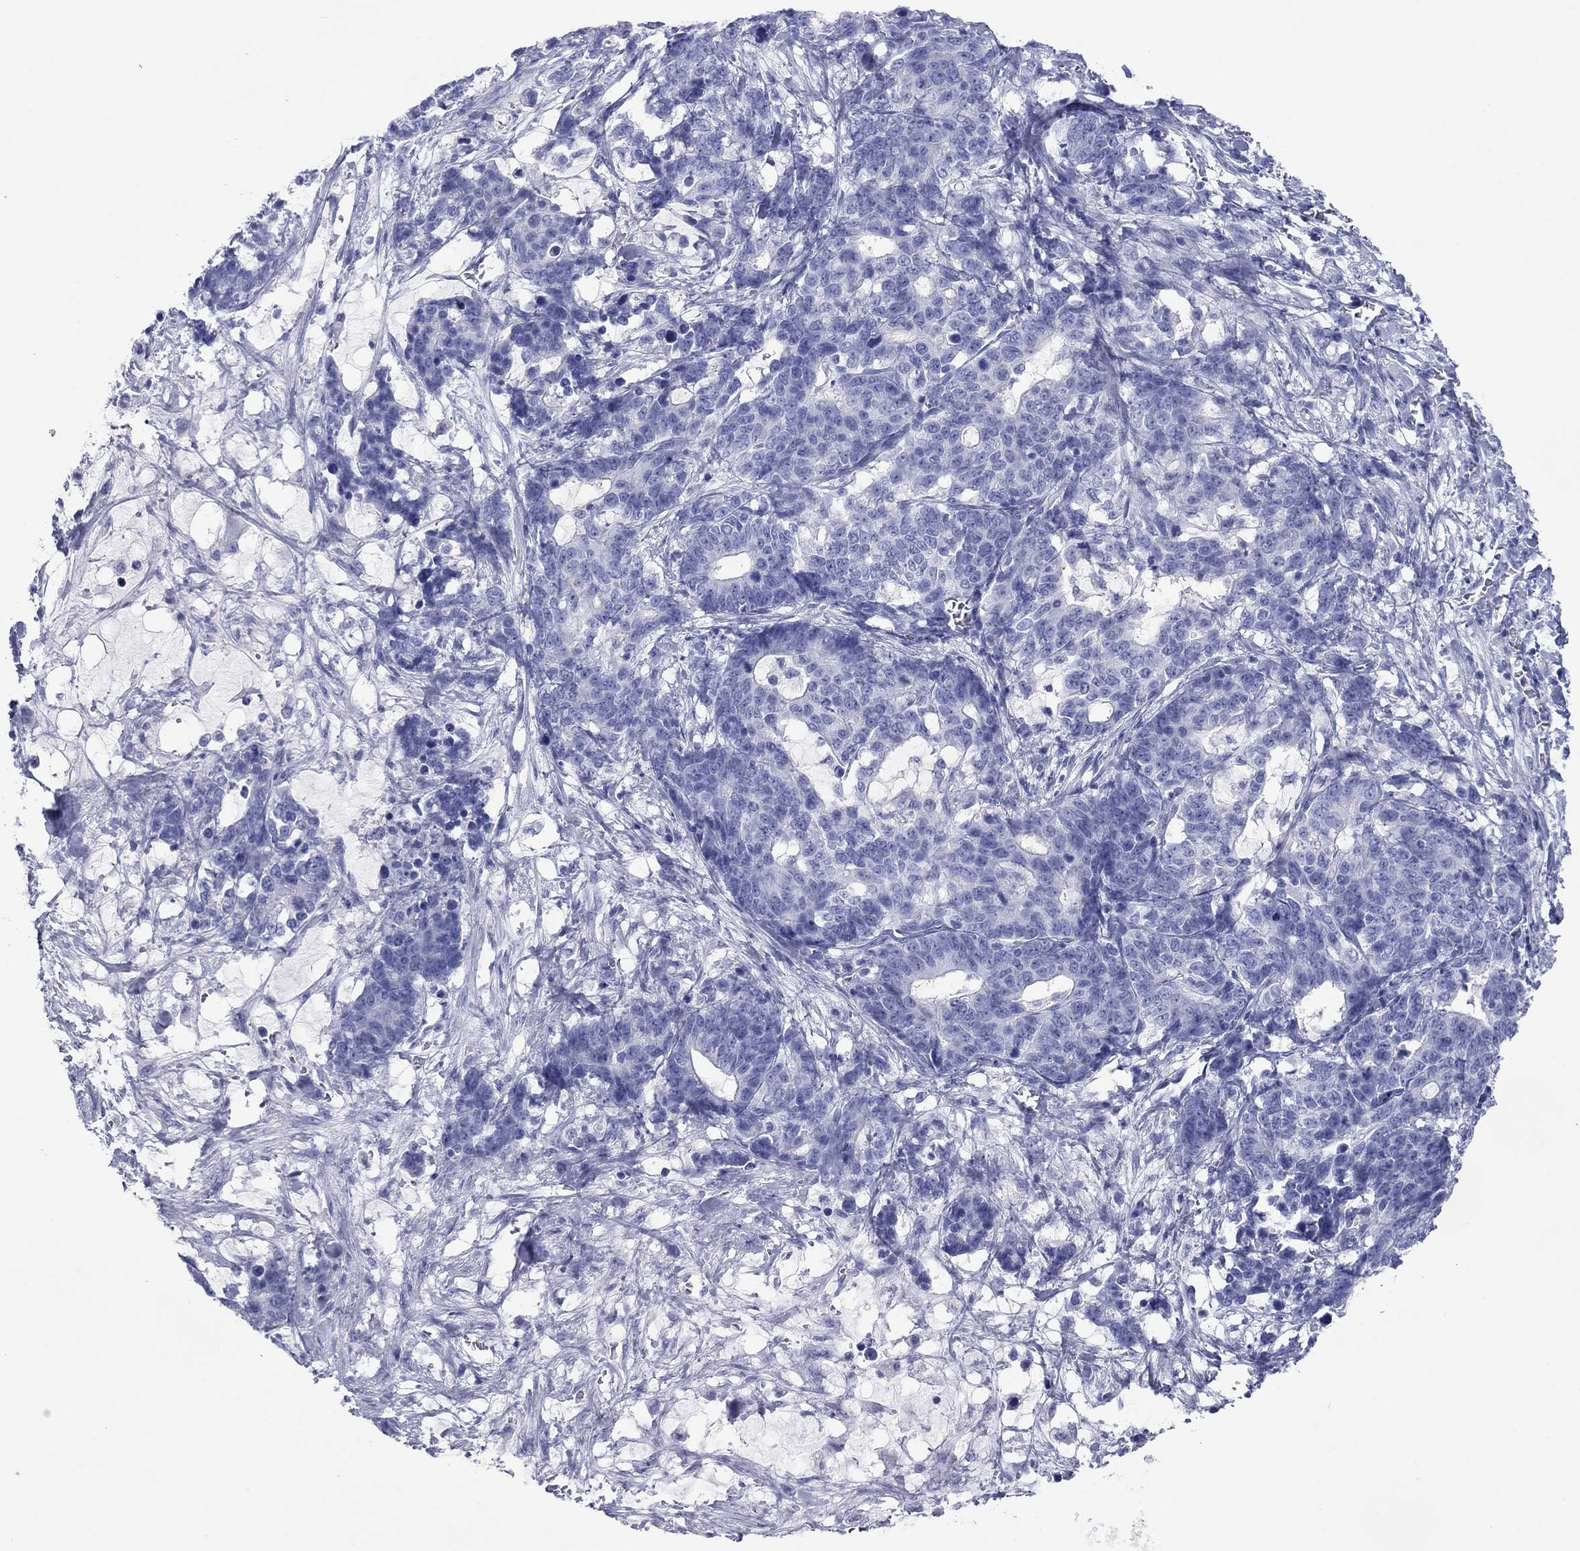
{"staining": {"intensity": "negative", "quantity": "none", "location": "none"}, "tissue": "stomach cancer", "cell_type": "Tumor cells", "image_type": "cancer", "snomed": [{"axis": "morphology", "description": "Normal tissue, NOS"}, {"axis": "morphology", "description": "Adenocarcinoma, NOS"}, {"axis": "topography", "description": "Stomach"}], "caption": "This is a micrograph of immunohistochemistry (IHC) staining of stomach cancer (adenocarcinoma), which shows no positivity in tumor cells.", "gene": "ATP4A", "patient": {"sex": "female", "age": 64}}